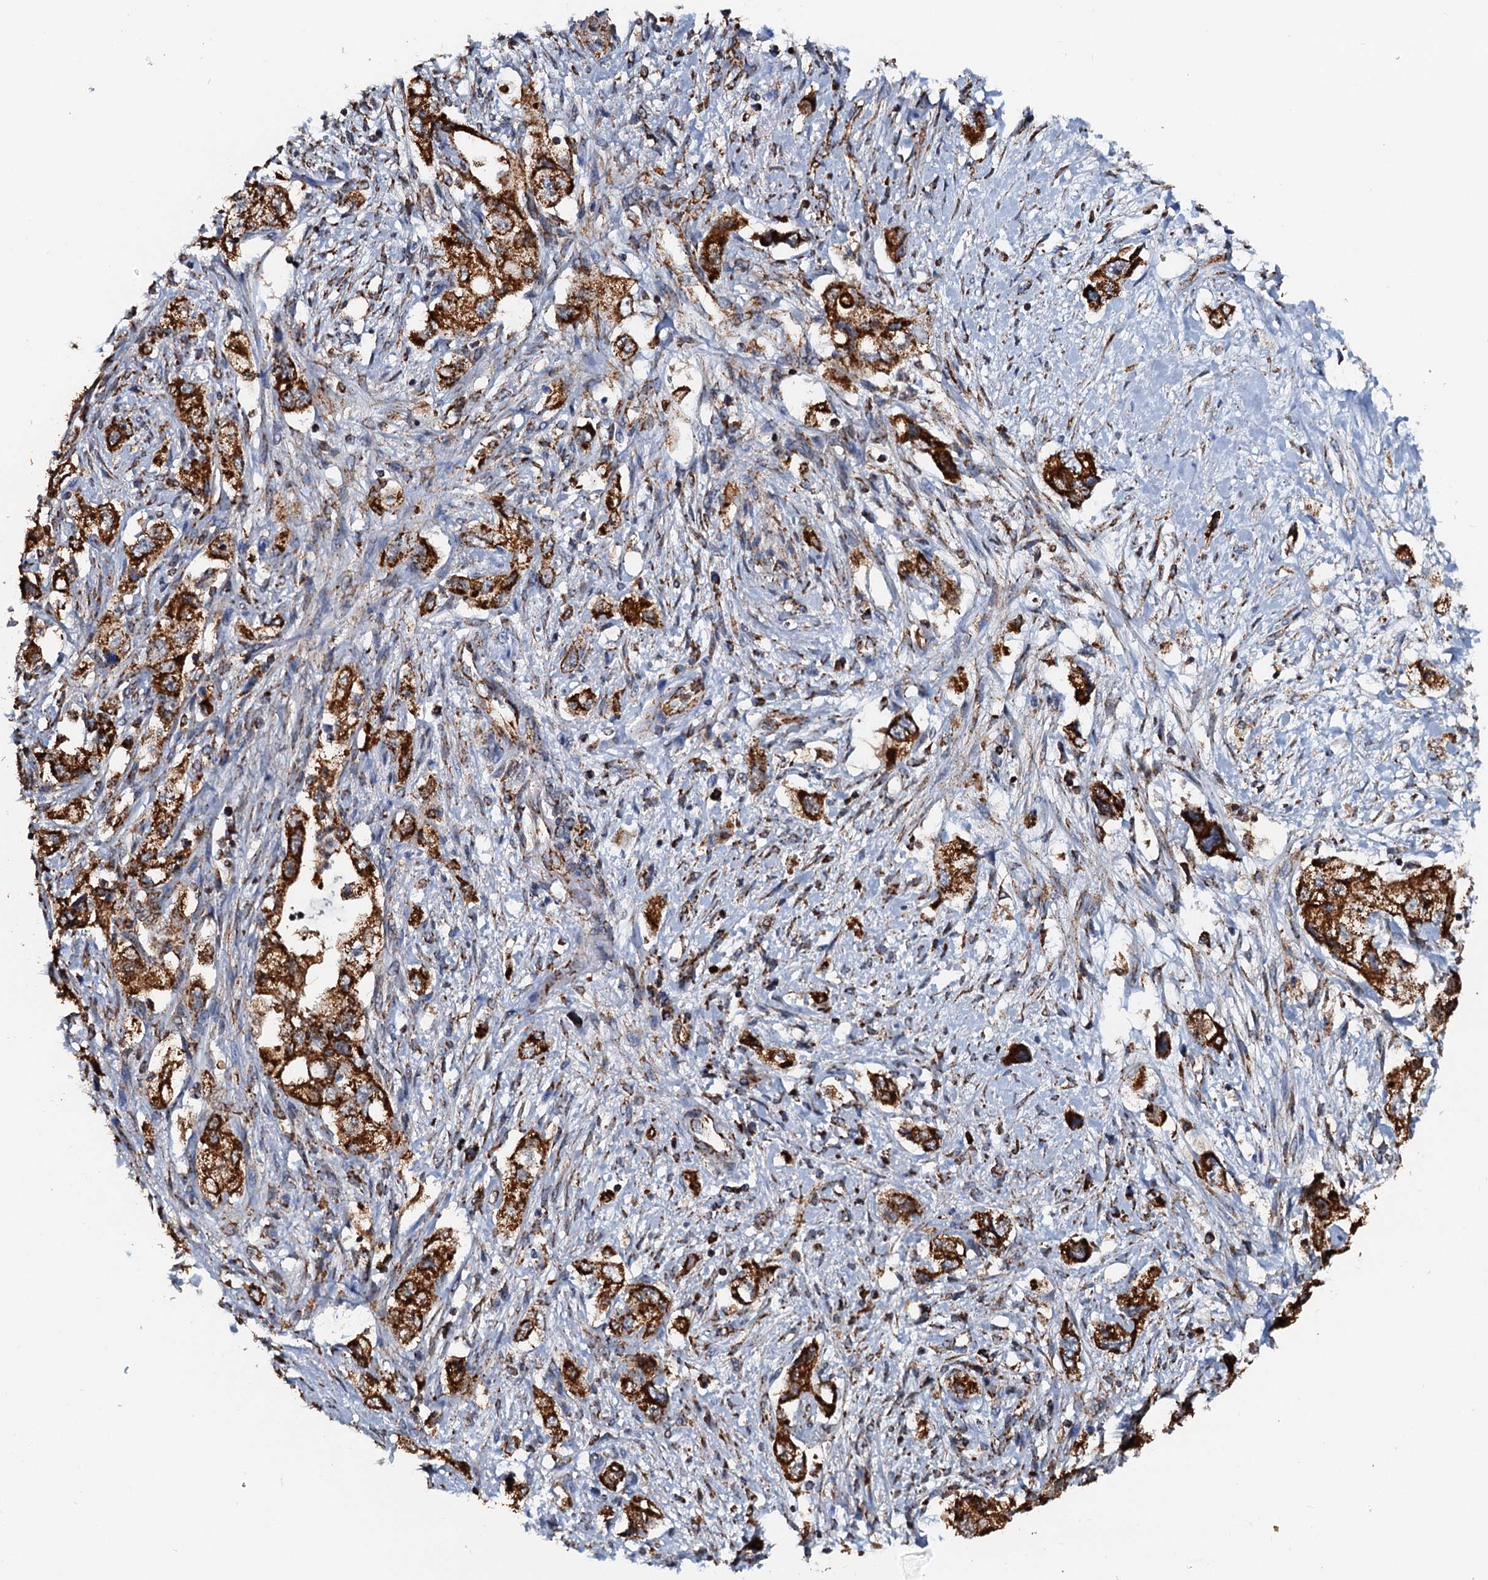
{"staining": {"intensity": "strong", "quantity": ">75%", "location": "cytoplasmic/membranous"}, "tissue": "pancreatic cancer", "cell_type": "Tumor cells", "image_type": "cancer", "snomed": [{"axis": "morphology", "description": "Adenocarcinoma, NOS"}, {"axis": "topography", "description": "Pancreas"}], "caption": "Pancreatic cancer (adenocarcinoma) was stained to show a protein in brown. There is high levels of strong cytoplasmic/membranous staining in about >75% of tumor cells.", "gene": "AAGAB", "patient": {"sex": "female", "age": 73}}